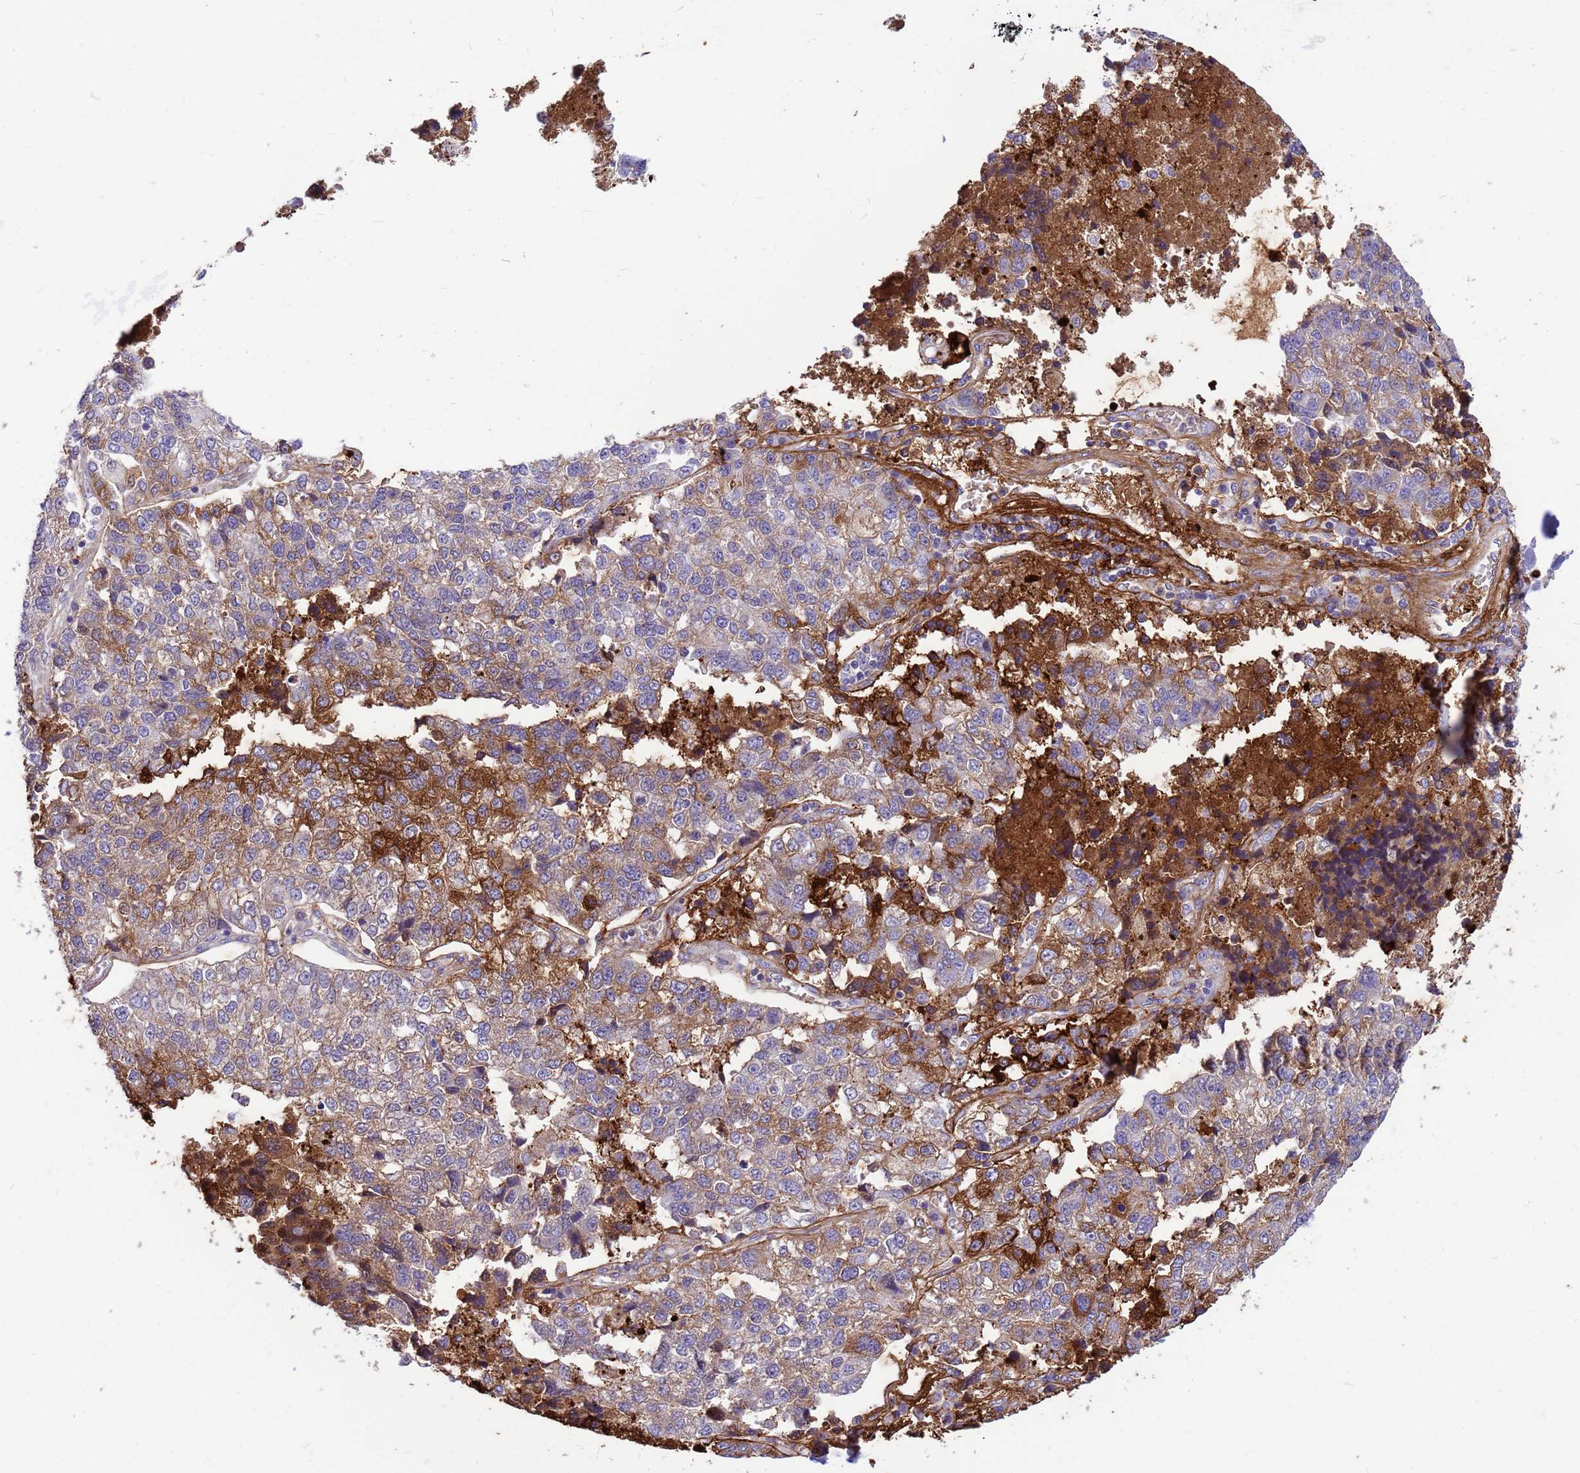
{"staining": {"intensity": "moderate", "quantity": "25%-75%", "location": "cytoplasmic/membranous"}, "tissue": "lung cancer", "cell_type": "Tumor cells", "image_type": "cancer", "snomed": [{"axis": "morphology", "description": "Adenocarcinoma, NOS"}, {"axis": "topography", "description": "Lung"}], "caption": "Immunohistochemical staining of human lung cancer reveals moderate cytoplasmic/membranous protein staining in approximately 25%-75% of tumor cells.", "gene": "ORM1", "patient": {"sex": "male", "age": 49}}